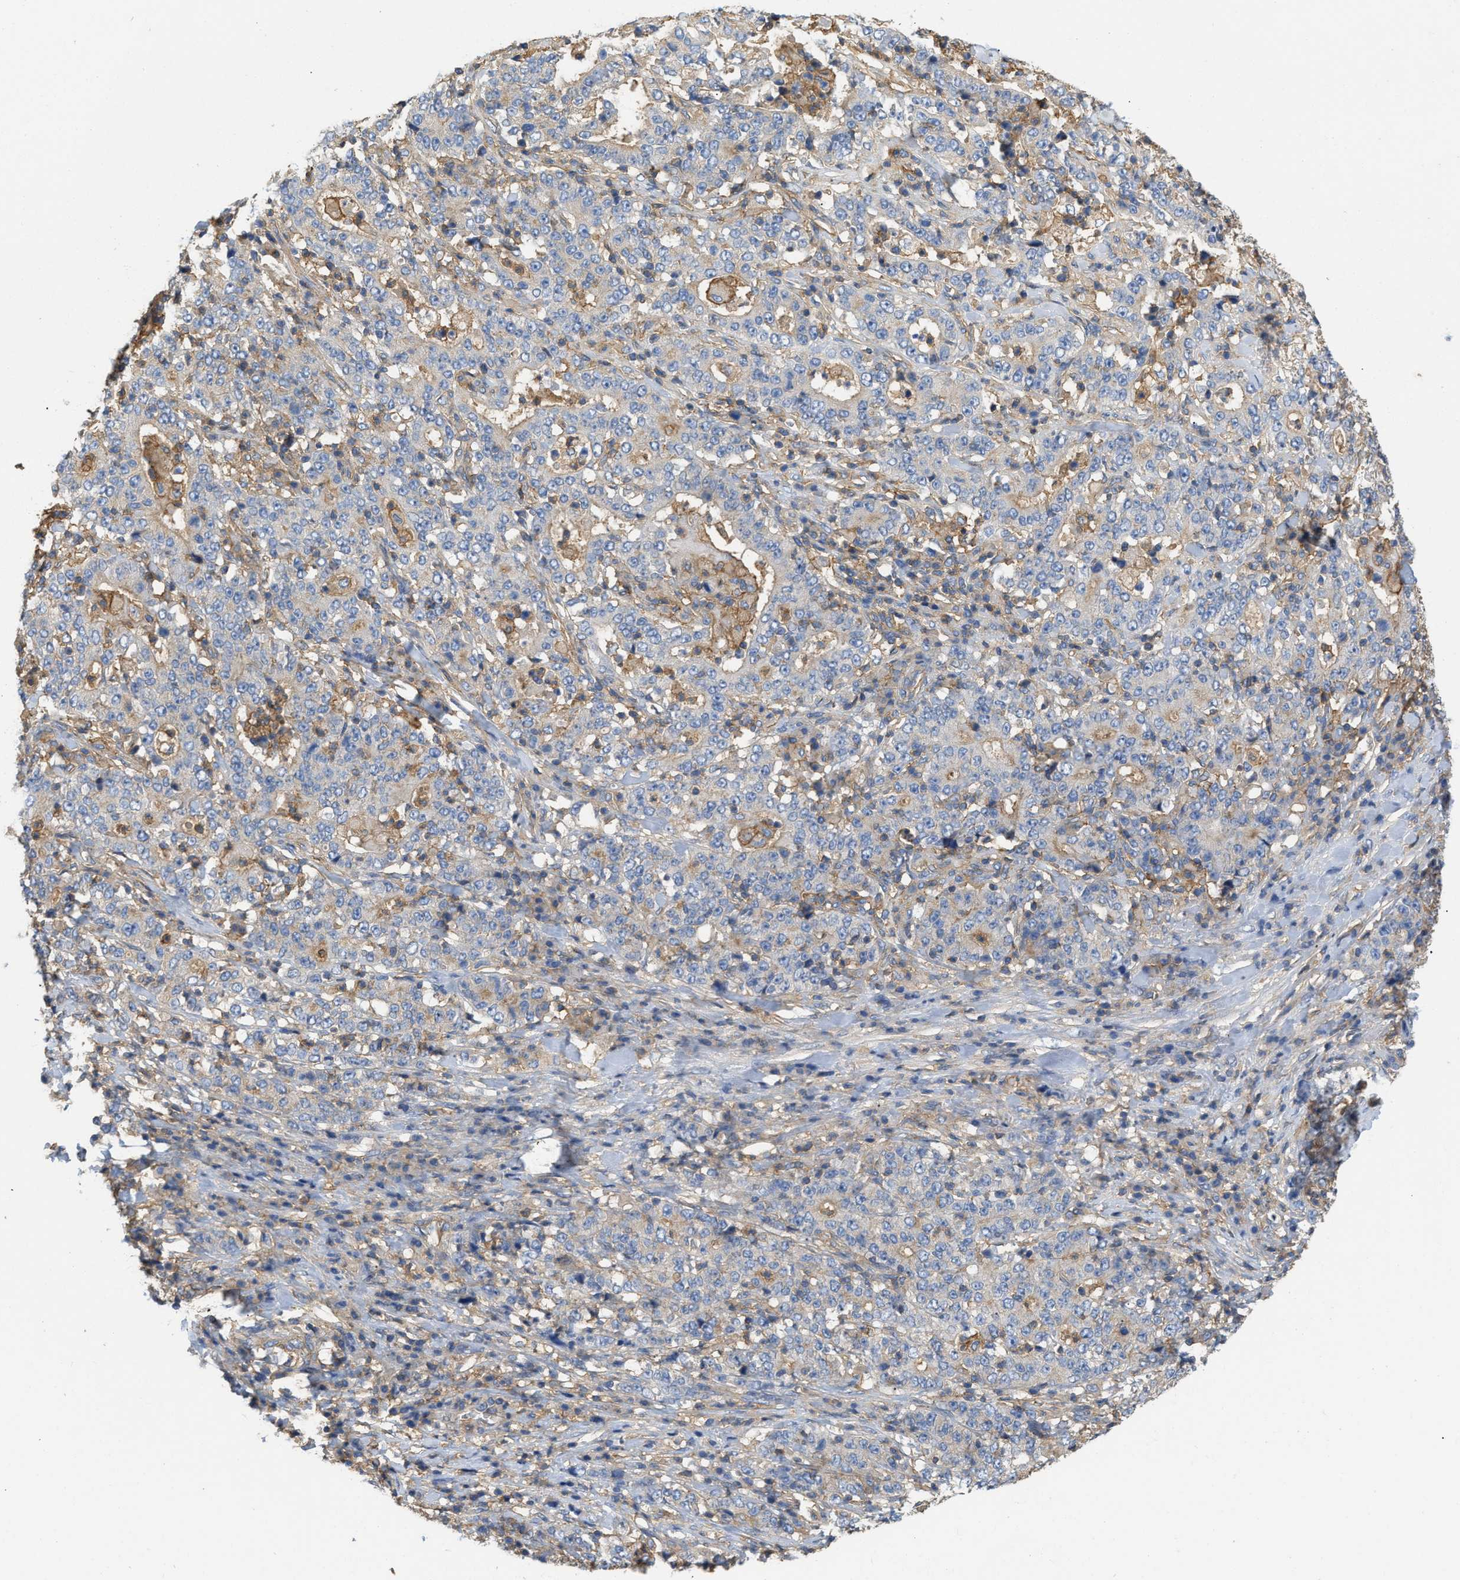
{"staining": {"intensity": "moderate", "quantity": "<25%", "location": "cytoplasmic/membranous"}, "tissue": "stomach cancer", "cell_type": "Tumor cells", "image_type": "cancer", "snomed": [{"axis": "morphology", "description": "Normal tissue, NOS"}, {"axis": "morphology", "description": "Adenocarcinoma, NOS"}, {"axis": "topography", "description": "Stomach, upper"}, {"axis": "topography", "description": "Stomach"}], "caption": "A micrograph of stomach cancer stained for a protein demonstrates moderate cytoplasmic/membranous brown staining in tumor cells.", "gene": "GNB4", "patient": {"sex": "male", "age": 59}}